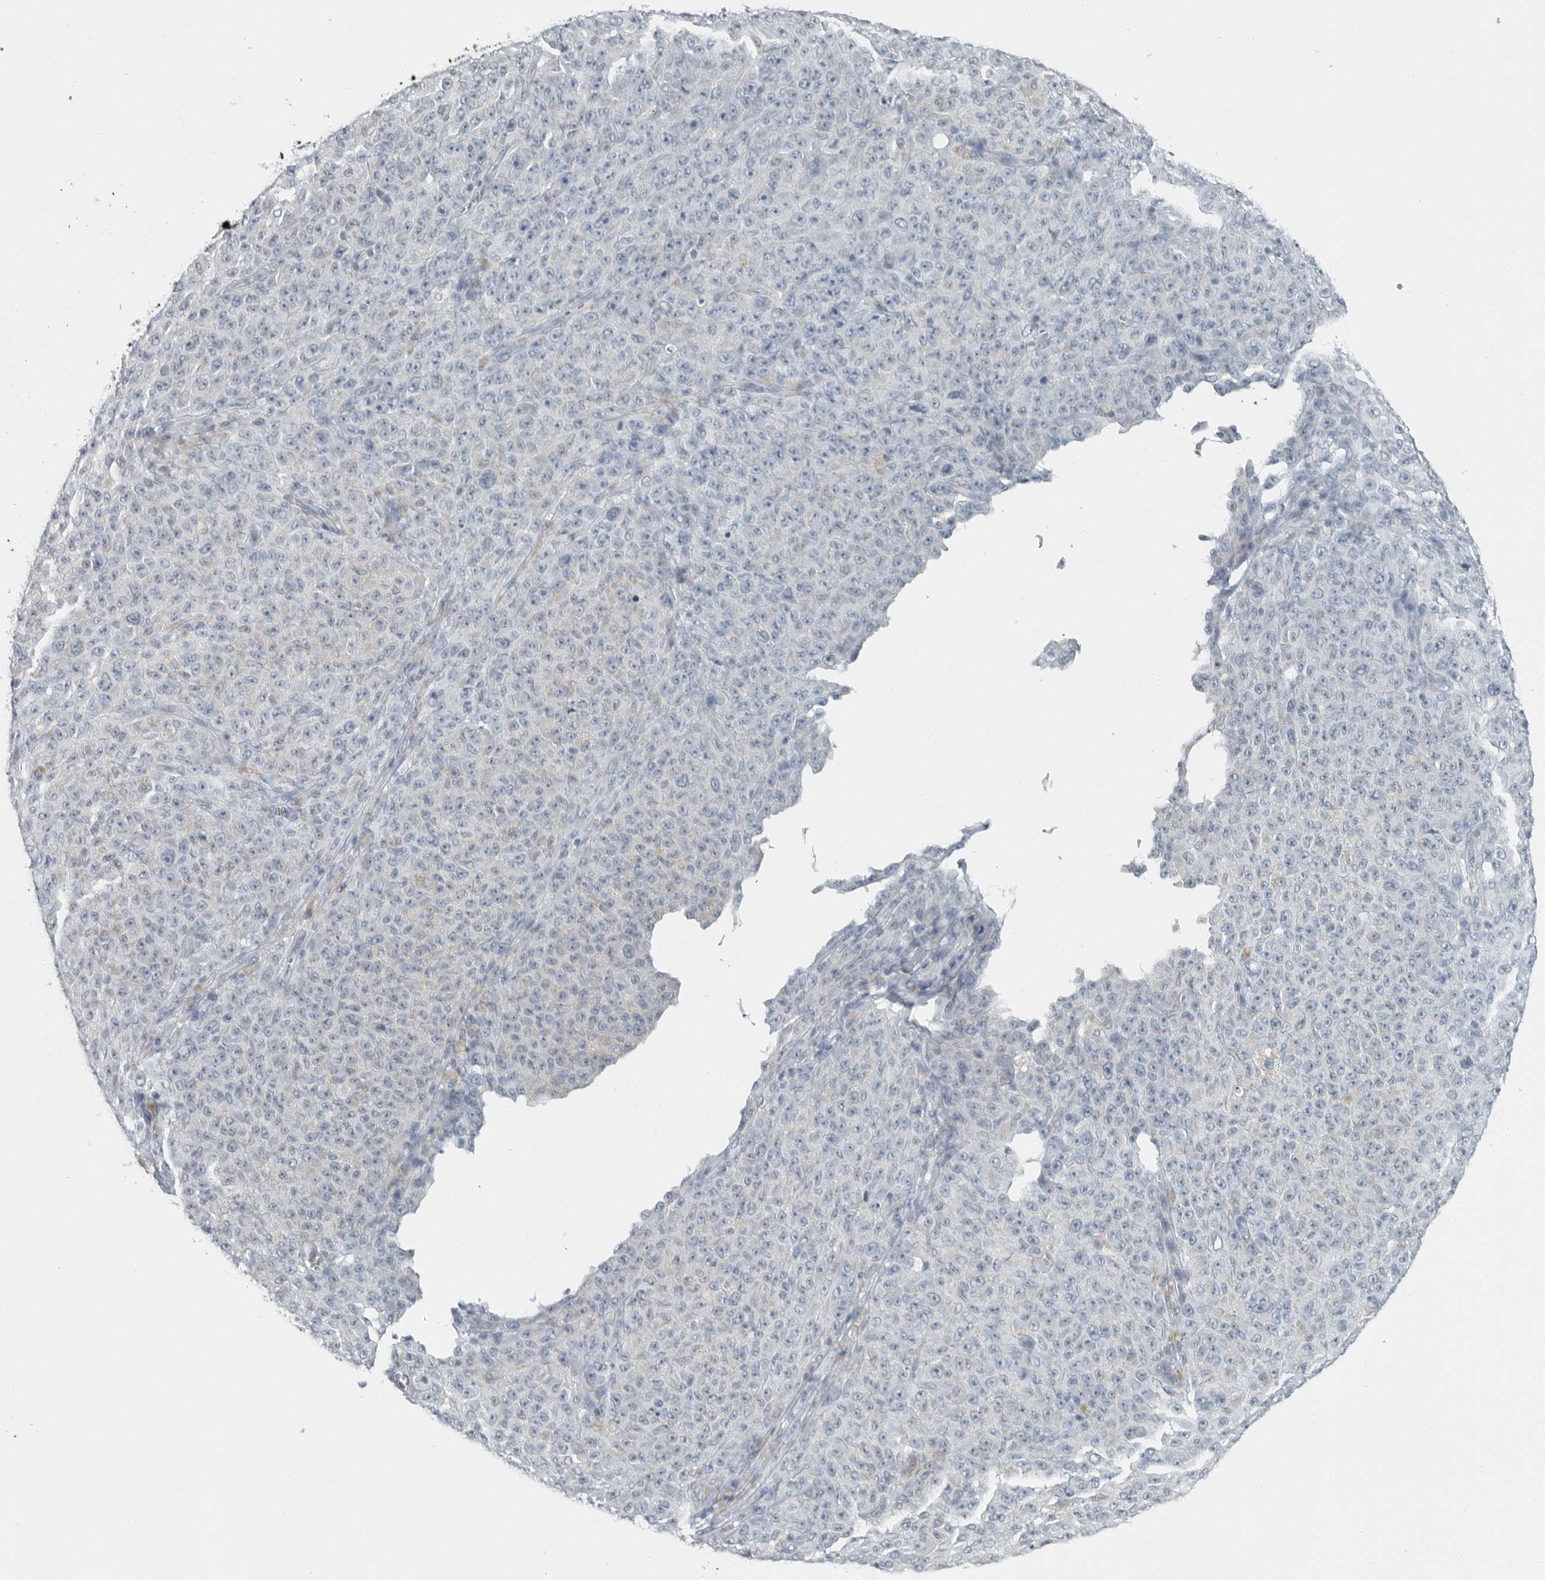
{"staining": {"intensity": "negative", "quantity": "none", "location": "none"}, "tissue": "melanoma", "cell_type": "Tumor cells", "image_type": "cancer", "snomed": [{"axis": "morphology", "description": "Malignant melanoma, NOS"}, {"axis": "topography", "description": "Skin"}], "caption": "Malignant melanoma was stained to show a protein in brown. There is no significant expression in tumor cells.", "gene": "ZPBP2", "patient": {"sex": "female", "age": 82}}